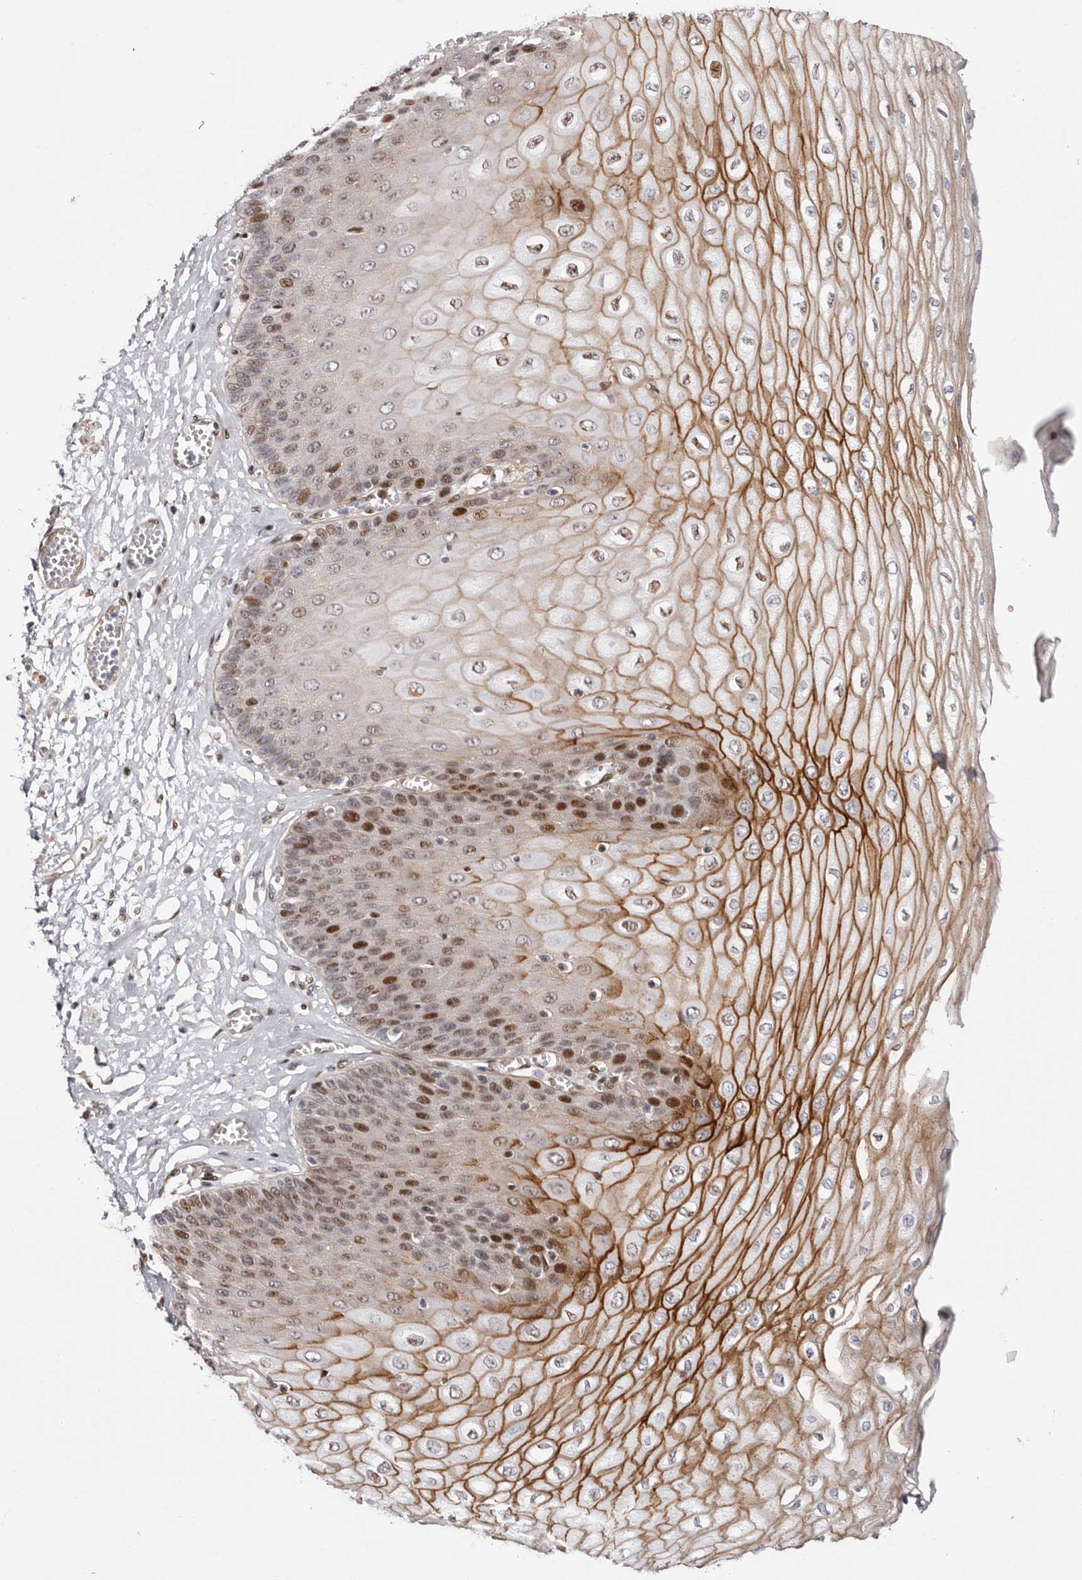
{"staining": {"intensity": "strong", "quantity": "25%-75%", "location": "cytoplasmic/membranous,nuclear"}, "tissue": "esophagus", "cell_type": "Squamous epithelial cells", "image_type": "normal", "snomed": [{"axis": "morphology", "description": "Normal tissue, NOS"}, {"axis": "topography", "description": "Esophagus"}], "caption": "Immunohistochemical staining of unremarkable esophagus shows strong cytoplasmic/membranous,nuclear protein expression in about 25%-75% of squamous epithelial cells. Immunohistochemistry stains the protein of interest in brown and the nuclei are stained blue.", "gene": "EPHX3", "patient": {"sex": "male", "age": 60}}